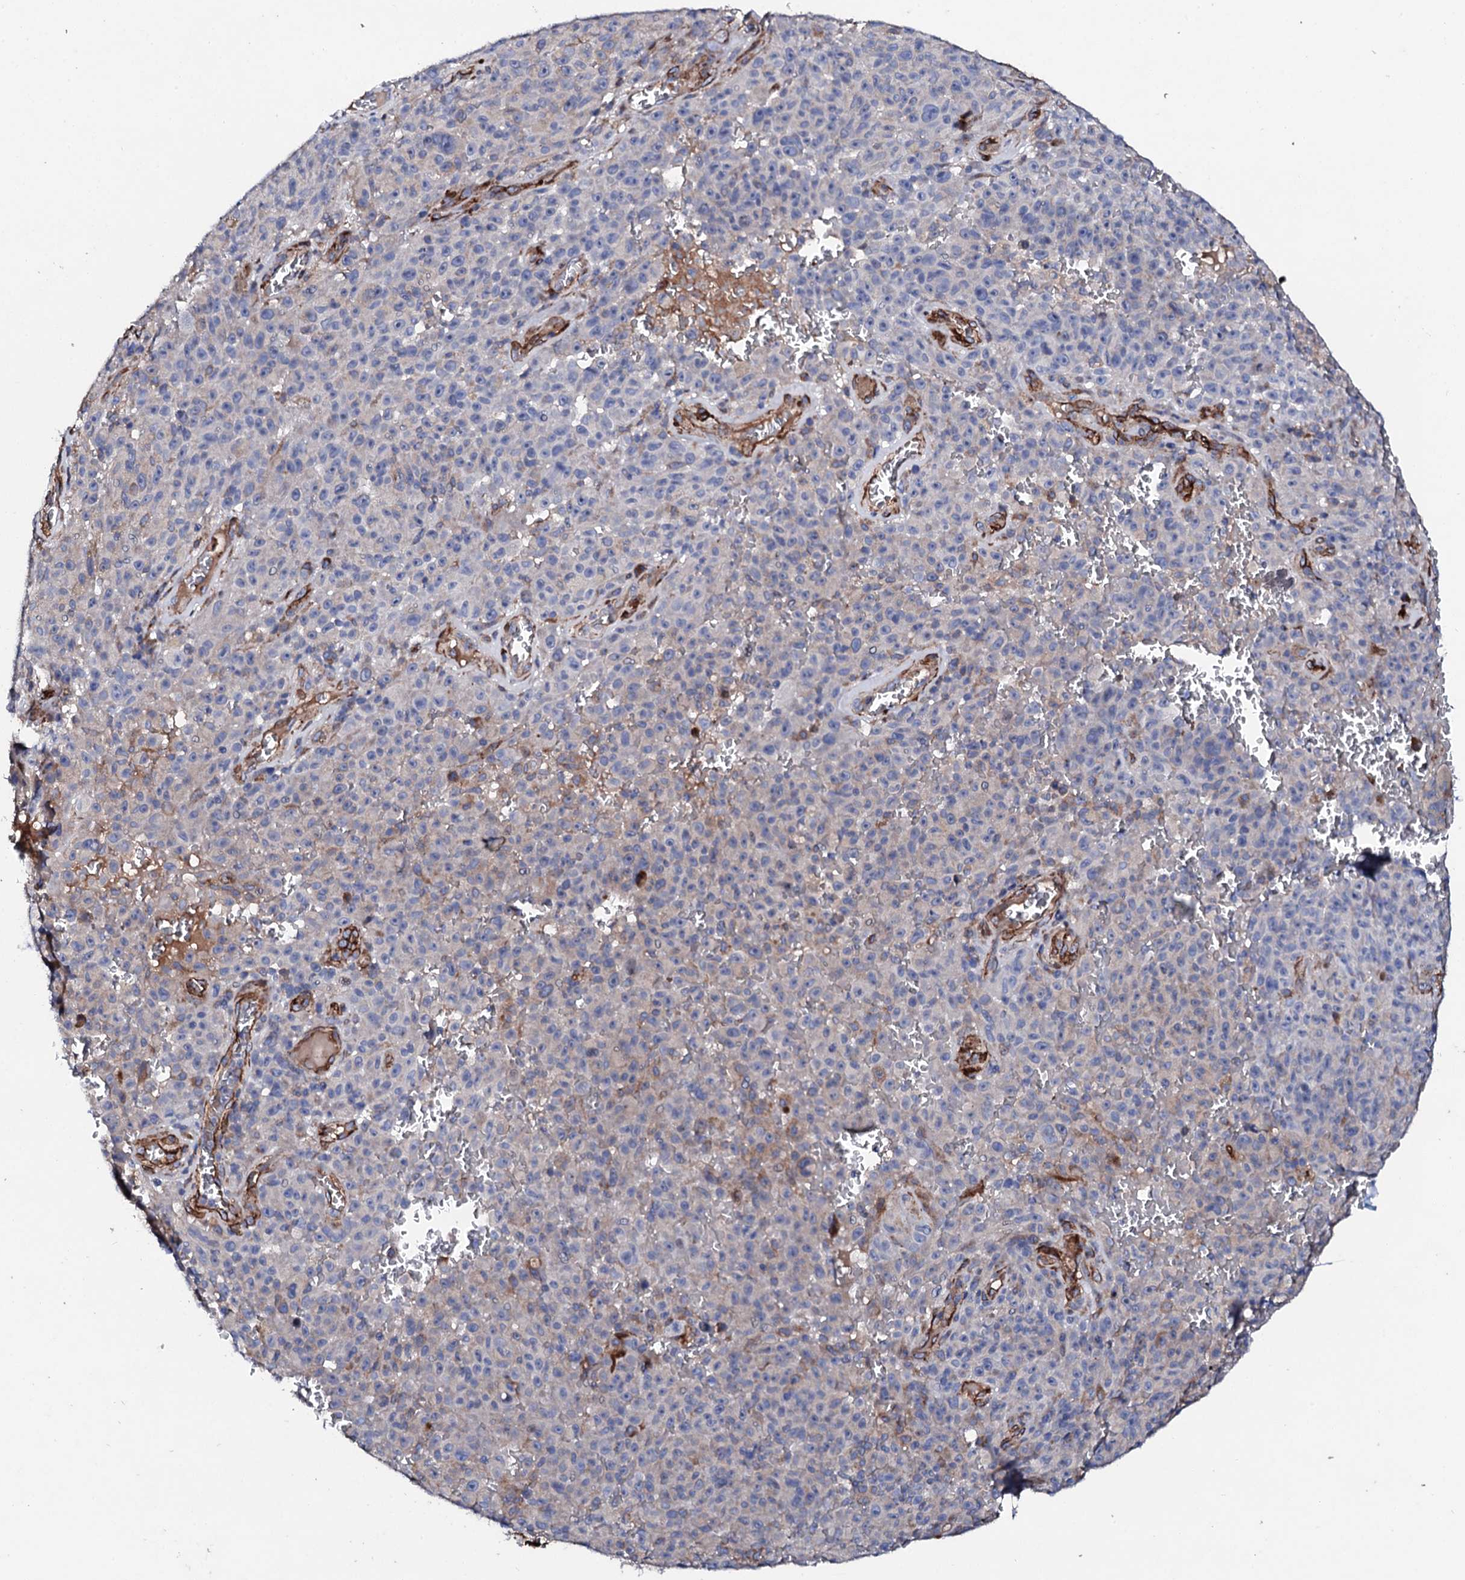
{"staining": {"intensity": "moderate", "quantity": "<25%", "location": "cytoplasmic/membranous"}, "tissue": "melanoma", "cell_type": "Tumor cells", "image_type": "cancer", "snomed": [{"axis": "morphology", "description": "Malignant melanoma, NOS"}, {"axis": "topography", "description": "Skin"}], "caption": "This histopathology image reveals IHC staining of malignant melanoma, with low moderate cytoplasmic/membranous expression in approximately <25% of tumor cells.", "gene": "DBX1", "patient": {"sex": "female", "age": 82}}